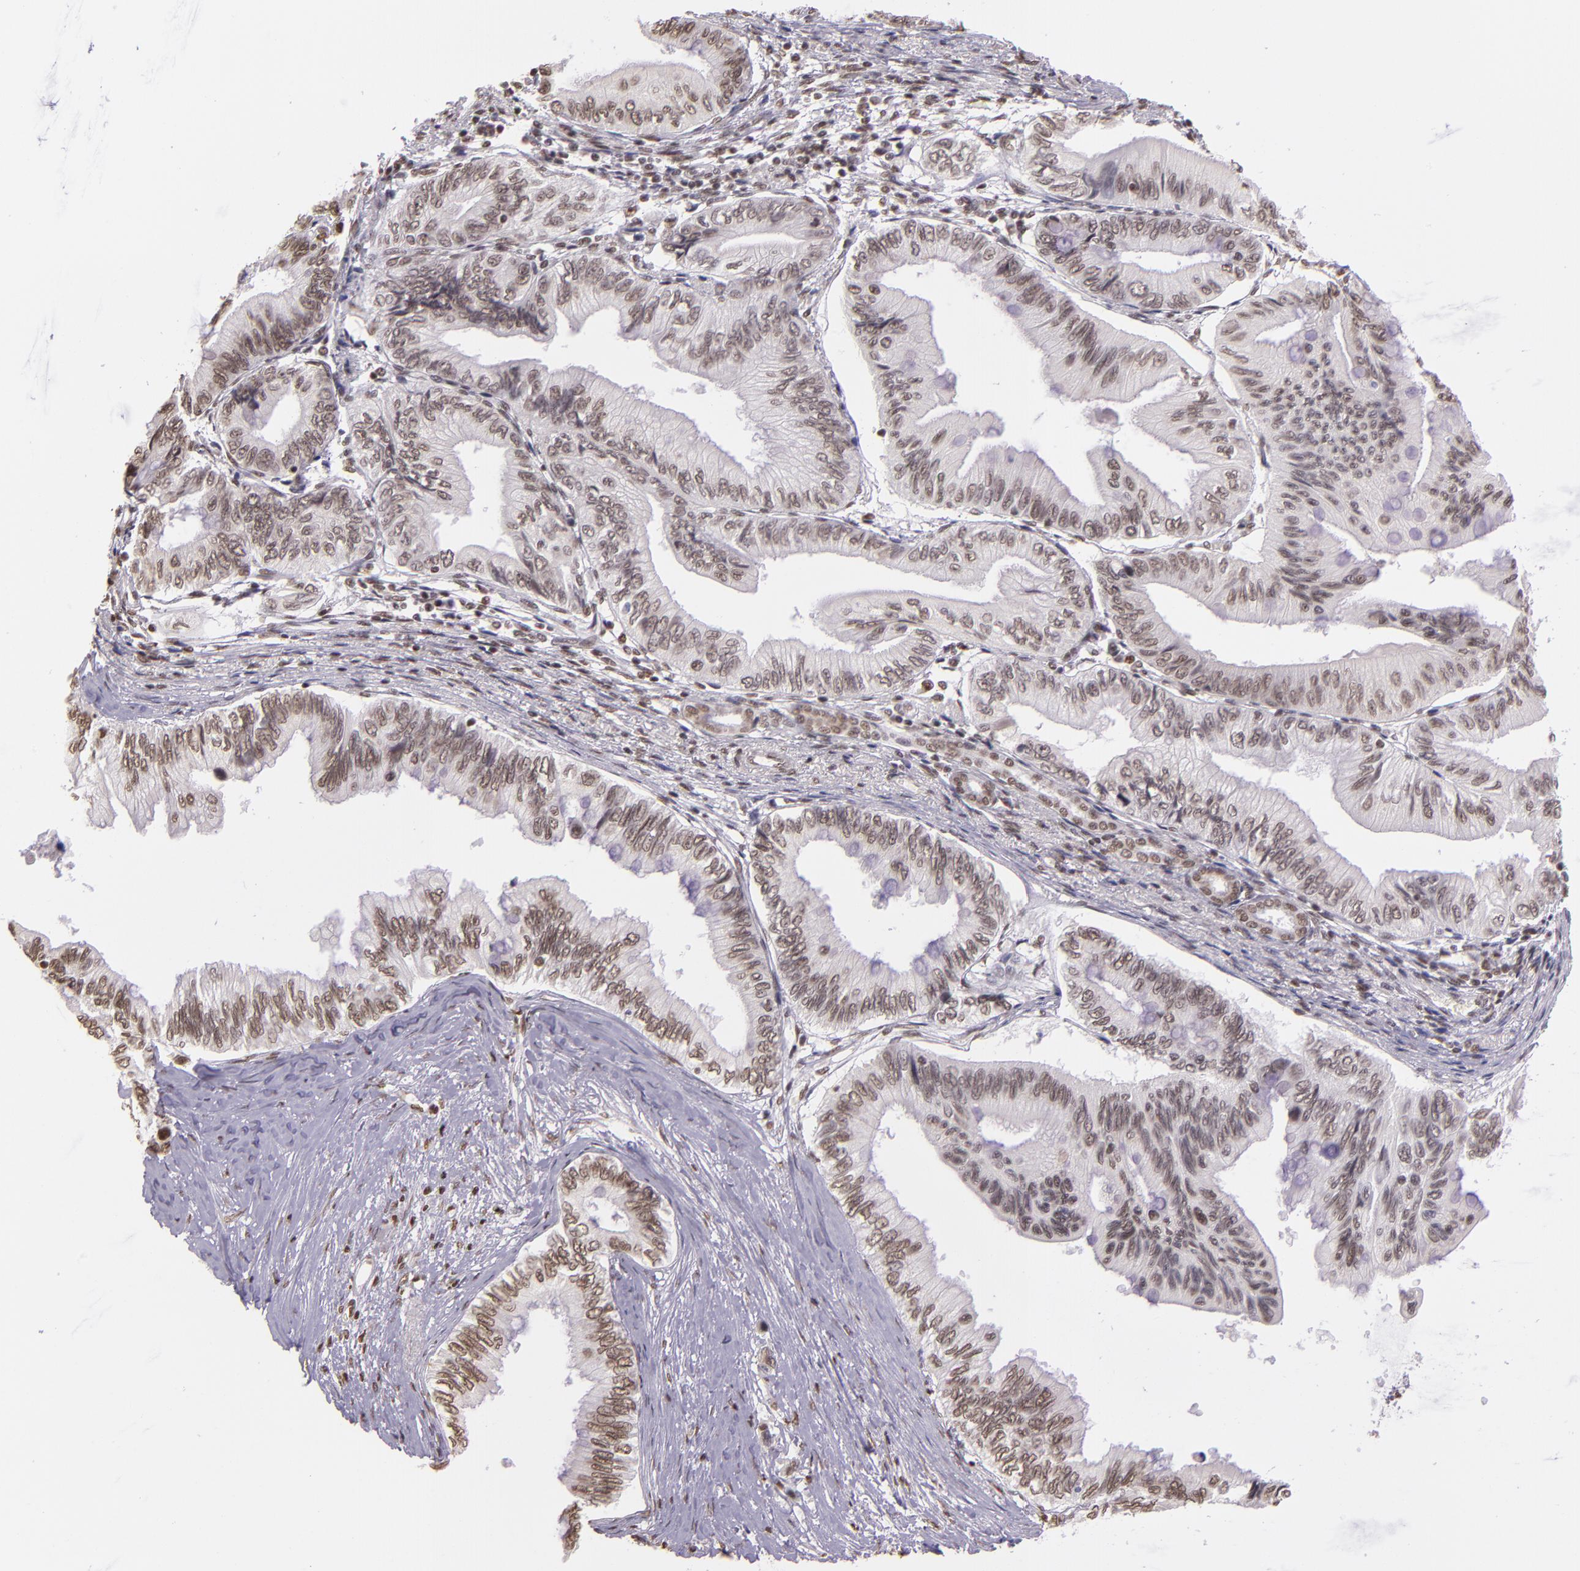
{"staining": {"intensity": "weak", "quantity": "25%-75%", "location": "nuclear"}, "tissue": "pancreatic cancer", "cell_type": "Tumor cells", "image_type": "cancer", "snomed": [{"axis": "morphology", "description": "Adenocarcinoma, NOS"}, {"axis": "topography", "description": "Pancreas"}], "caption": "Protein expression by IHC shows weak nuclear expression in about 25%-75% of tumor cells in adenocarcinoma (pancreatic).", "gene": "USF1", "patient": {"sex": "female", "age": 66}}